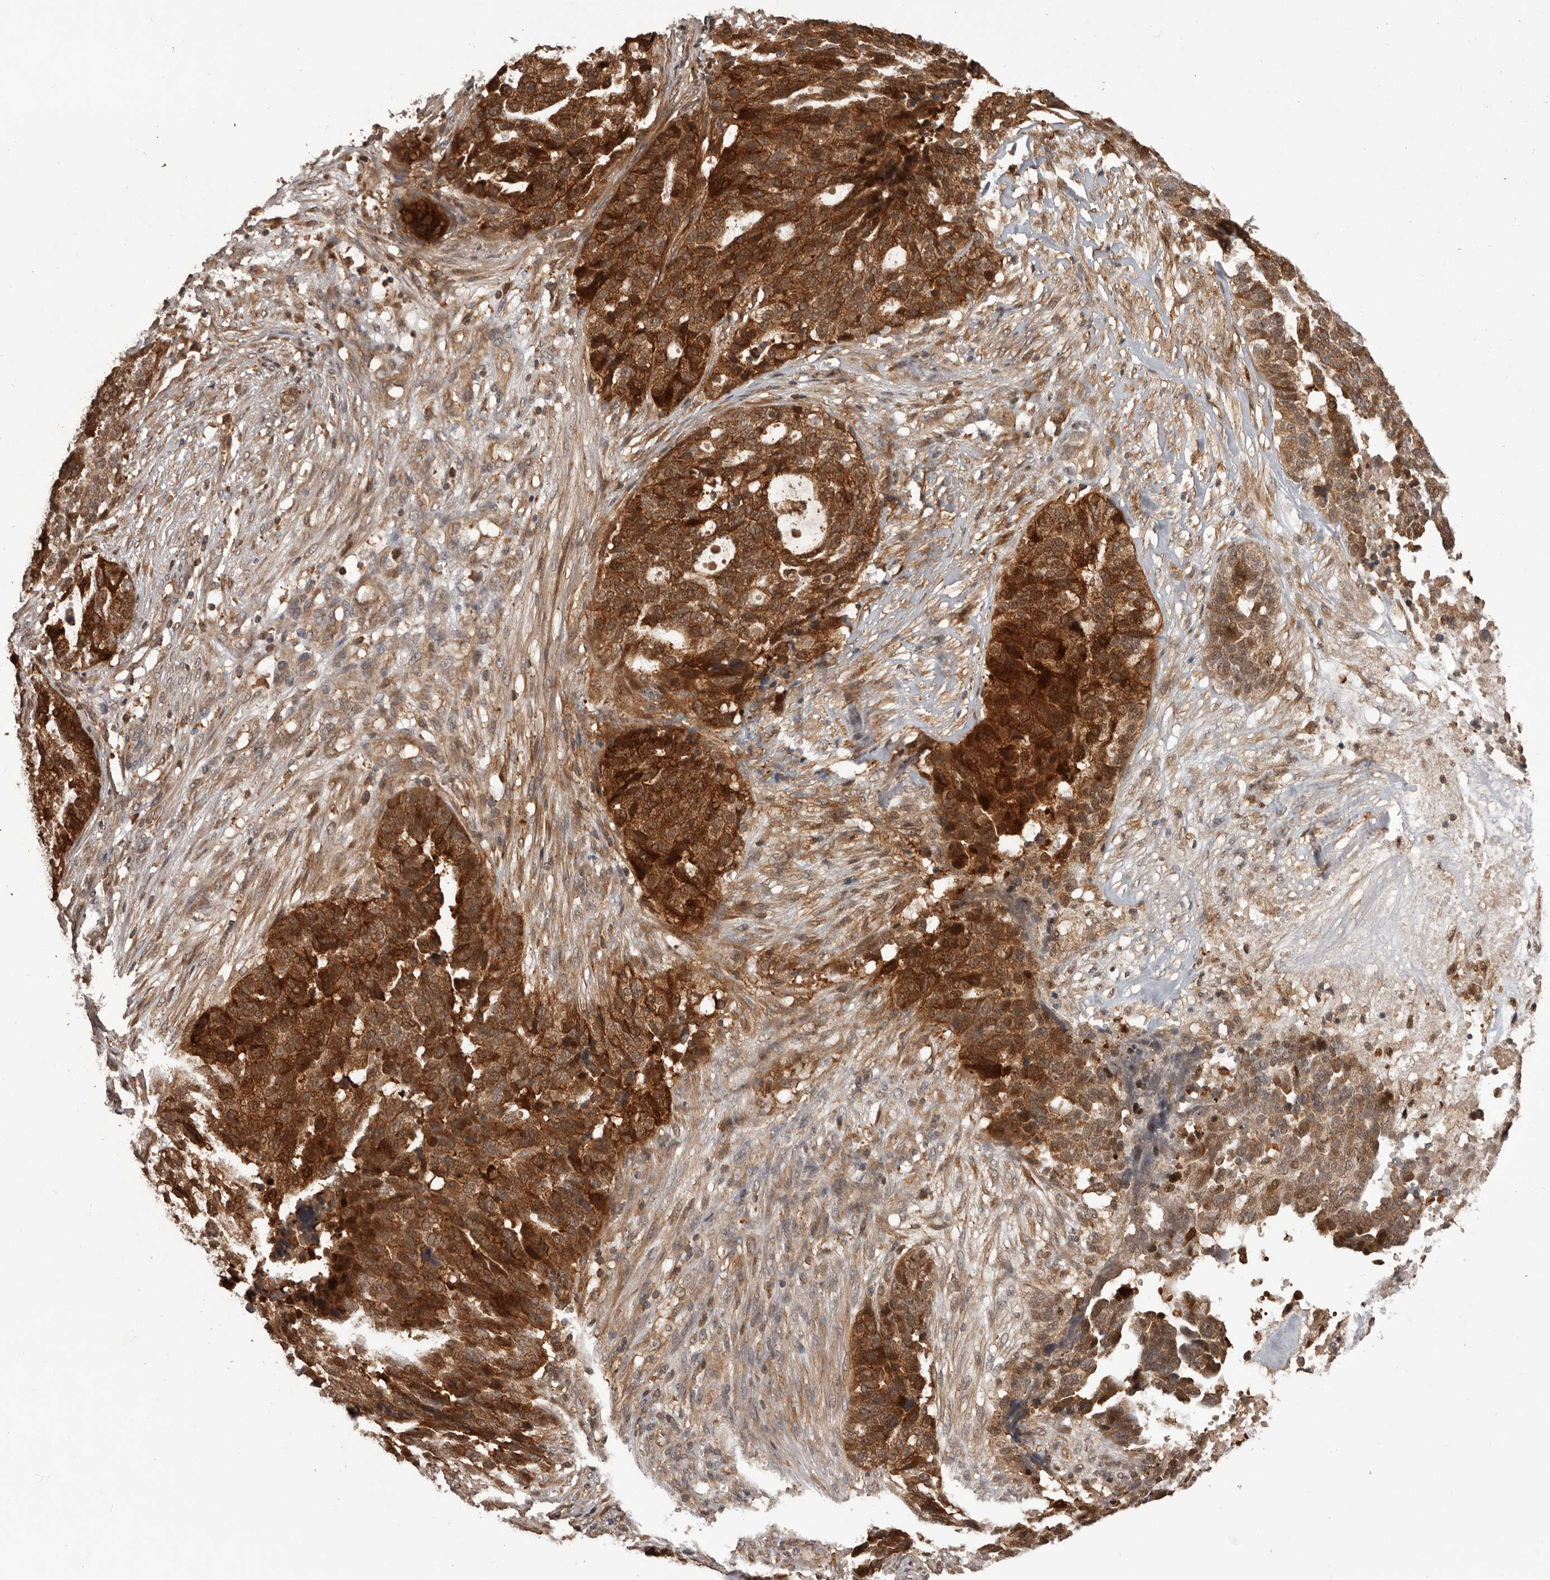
{"staining": {"intensity": "strong", "quantity": ">75%", "location": "cytoplasmic/membranous"}, "tissue": "ovarian cancer", "cell_type": "Tumor cells", "image_type": "cancer", "snomed": [{"axis": "morphology", "description": "Cystadenocarcinoma, serous, NOS"}, {"axis": "topography", "description": "Ovary"}], "caption": "Serous cystadenocarcinoma (ovarian) tissue displays strong cytoplasmic/membranous staining in approximately >75% of tumor cells (Stains: DAB in brown, nuclei in blue, Microscopy: brightfield microscopy at high magnification).", "gene": "SLC22A3", "patient": {"sex": "female", "age": 59}}